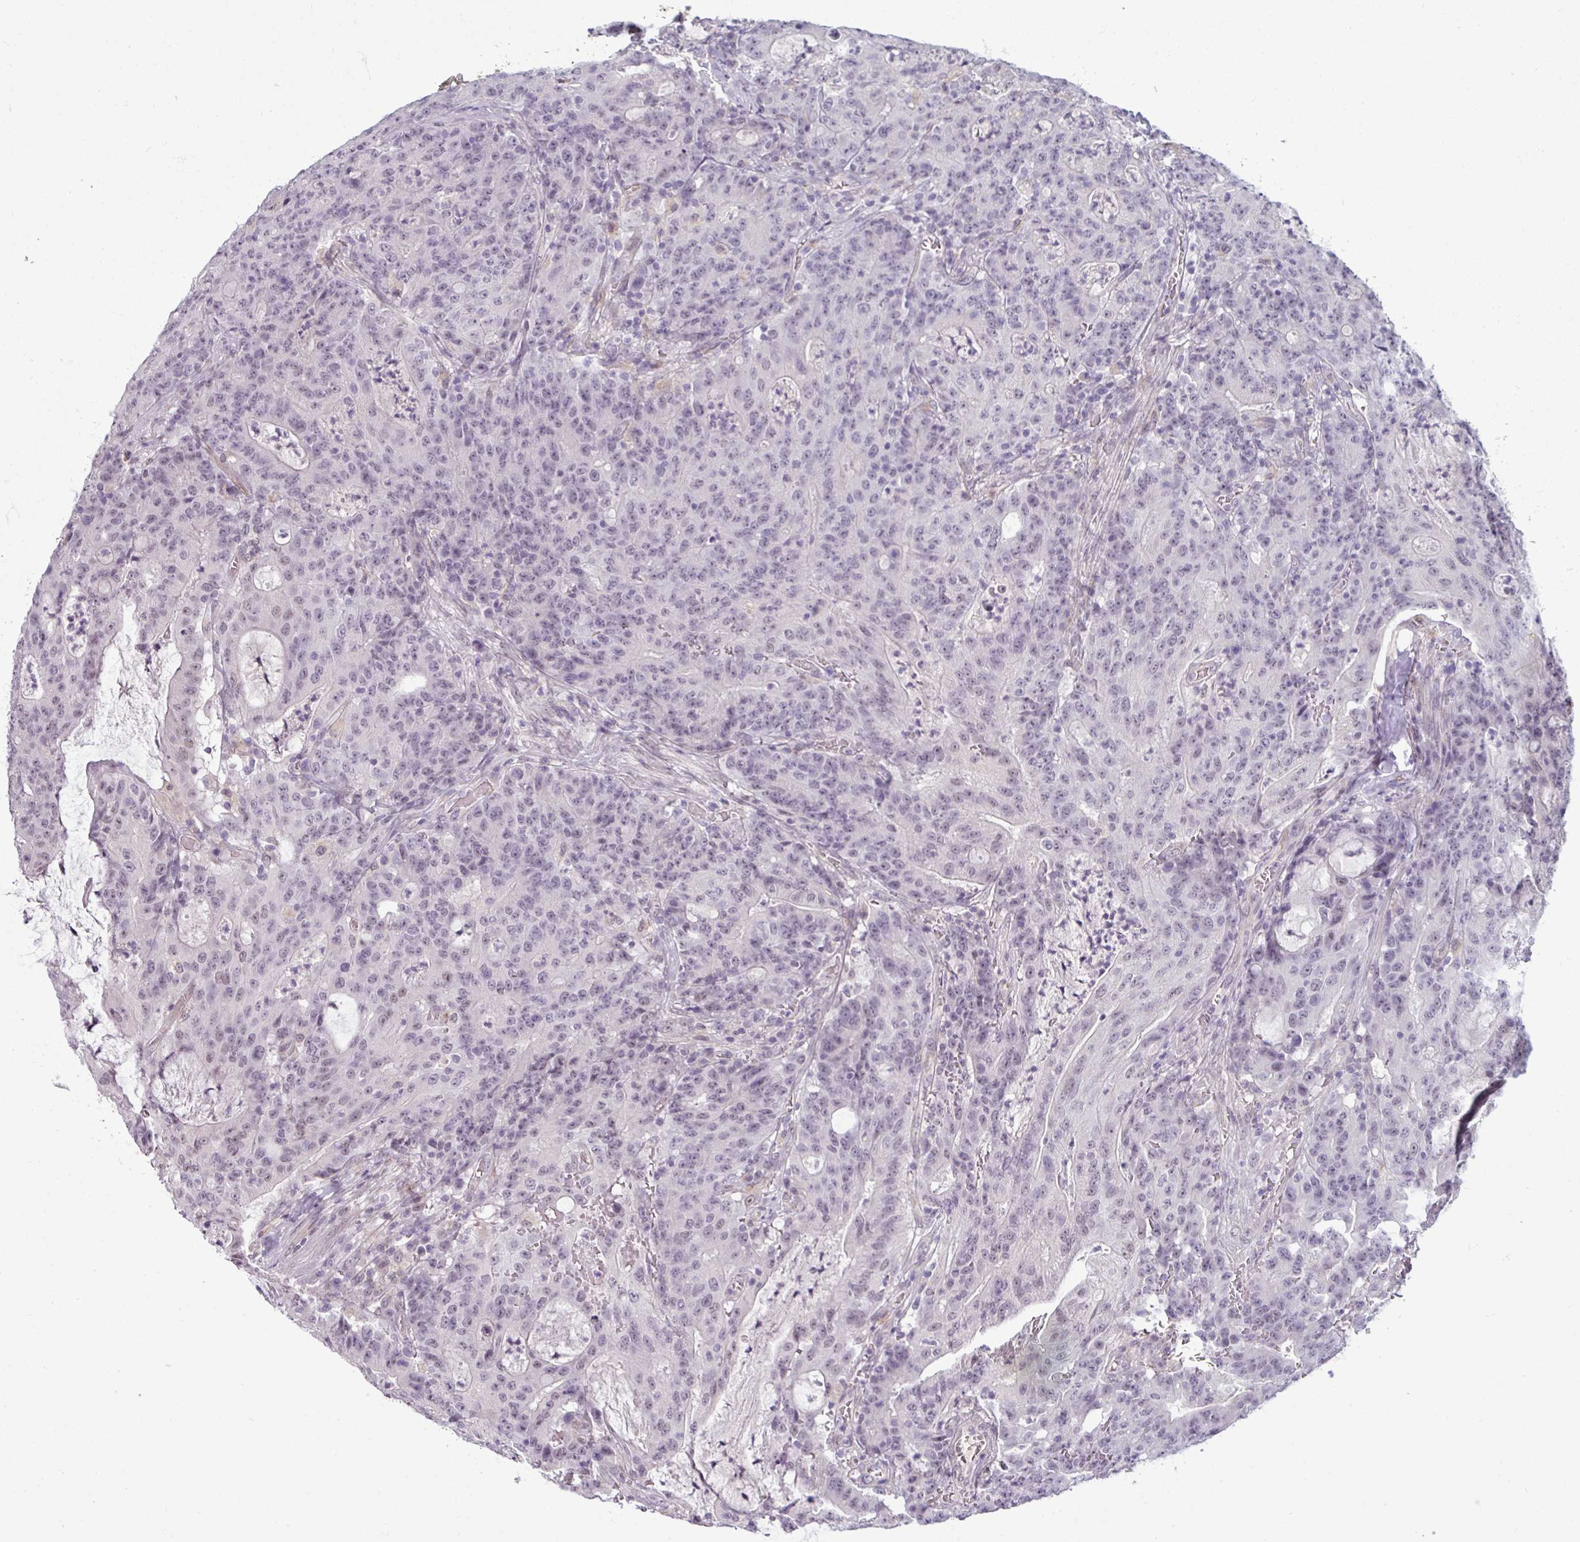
{"staining": {"intensity": "weak", "quantity": "<25%", "location": "nuclear"}, "tissue": "colorectal cancer", "cell_type": "Tumor cells", "image_type": "cancer", "snomed": [{"axis": "morphology", "description": "Adenocarcinoma, NOS"}, {"axis": "topography", "description": "Colon"}], "caption": "This is a photomicrograph of immunohistochemistry (IHC) staining of colorectal cancer, which shows no positivity in tumor cells.", "gene": "UVSSA", "patient": {"sex": "male", "age": 83}}